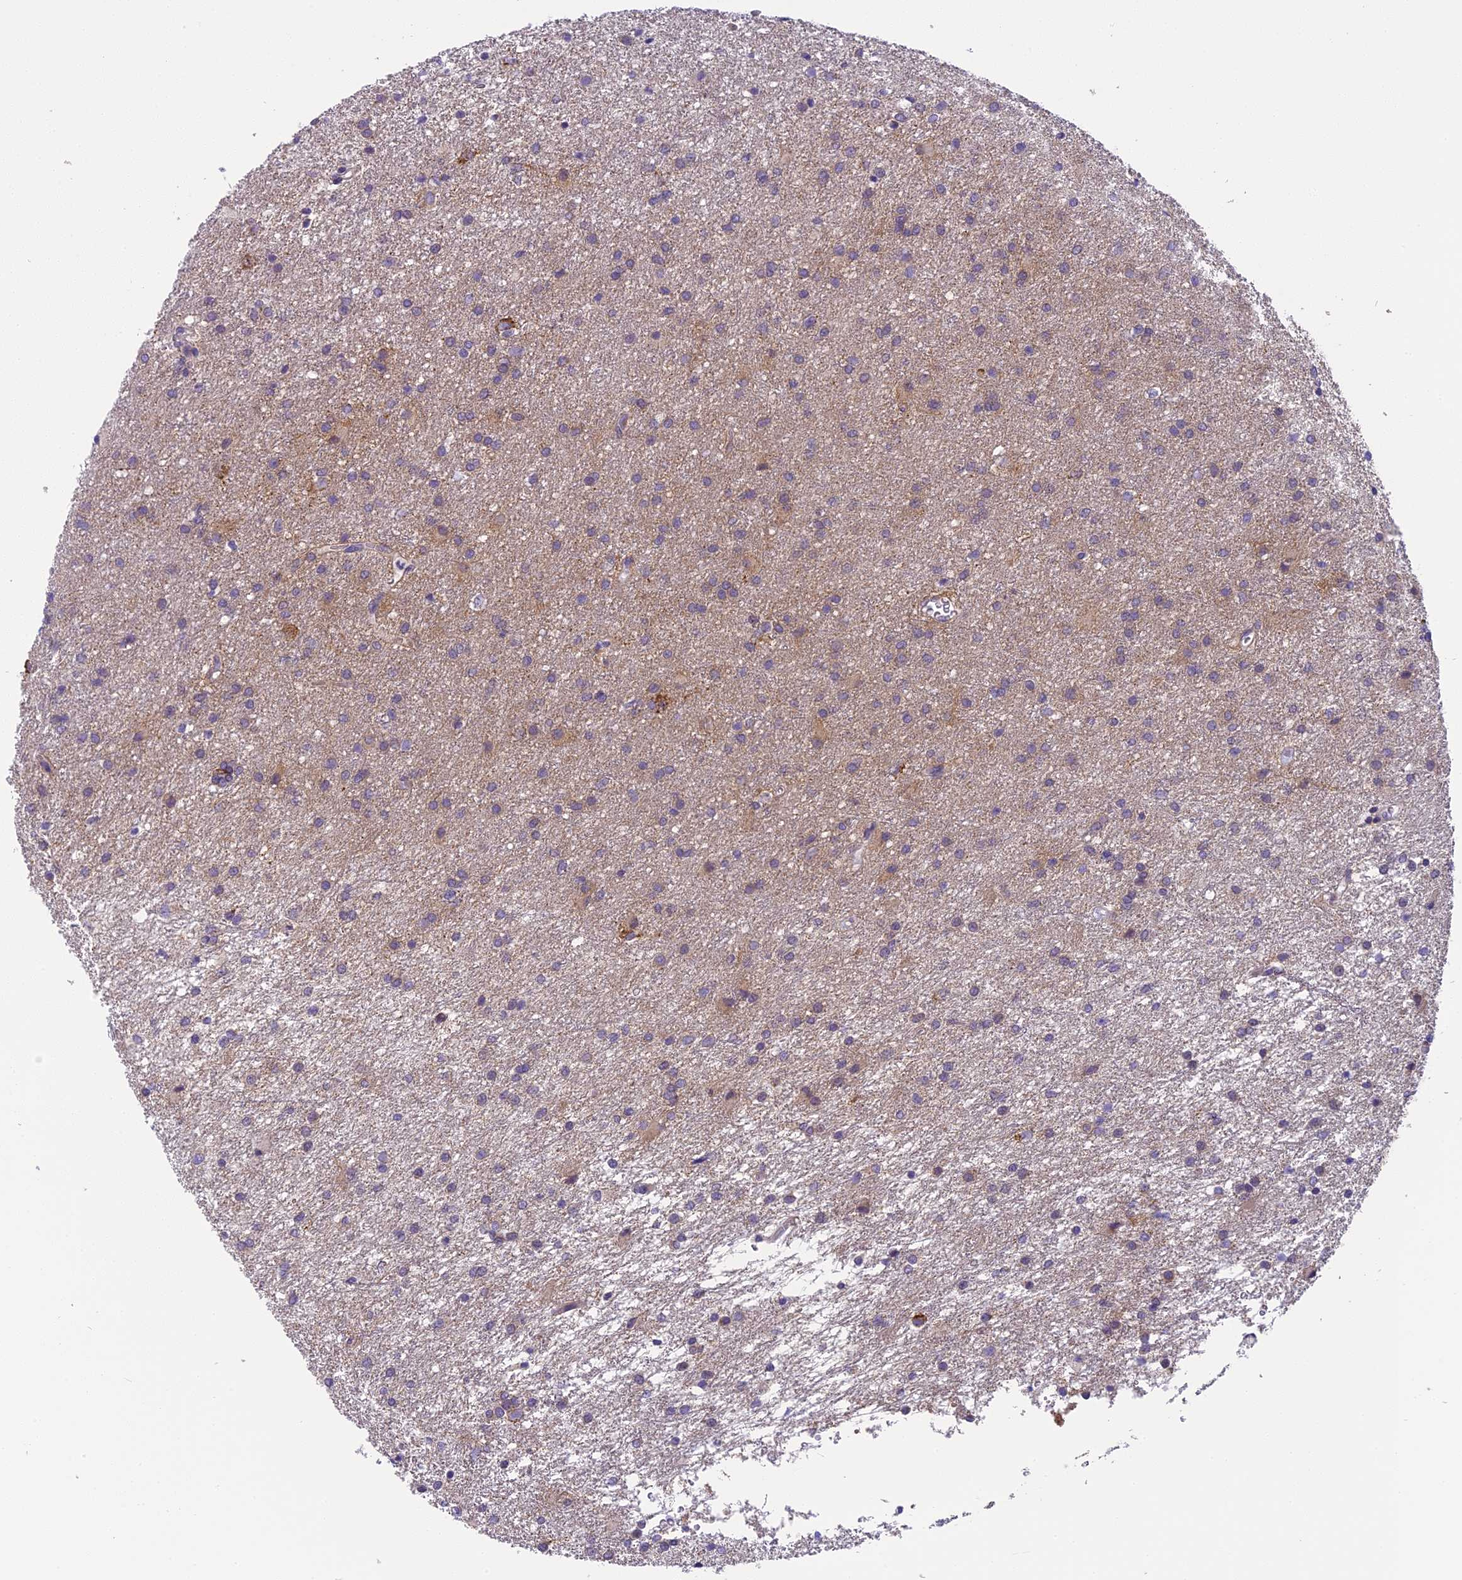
{"staining": {"intensity": "negative", "quantity": "none", "location": "none"}, "tissue": "glioma", "cell_type": "Tumor cells", "image_type": "cancer", "snomed": [{"axis": "morphology", "description": "Glioma, malignant, High grade"}, {"axis": "topography", "description": "Brain"}], "caption": "This is an immunohistochemistry micrograph of malignant high-grade glioma. There is no positivity in tumor cells.", "gene": "ARHGEF37", "patient": {"sex": "female", "age": 50}}